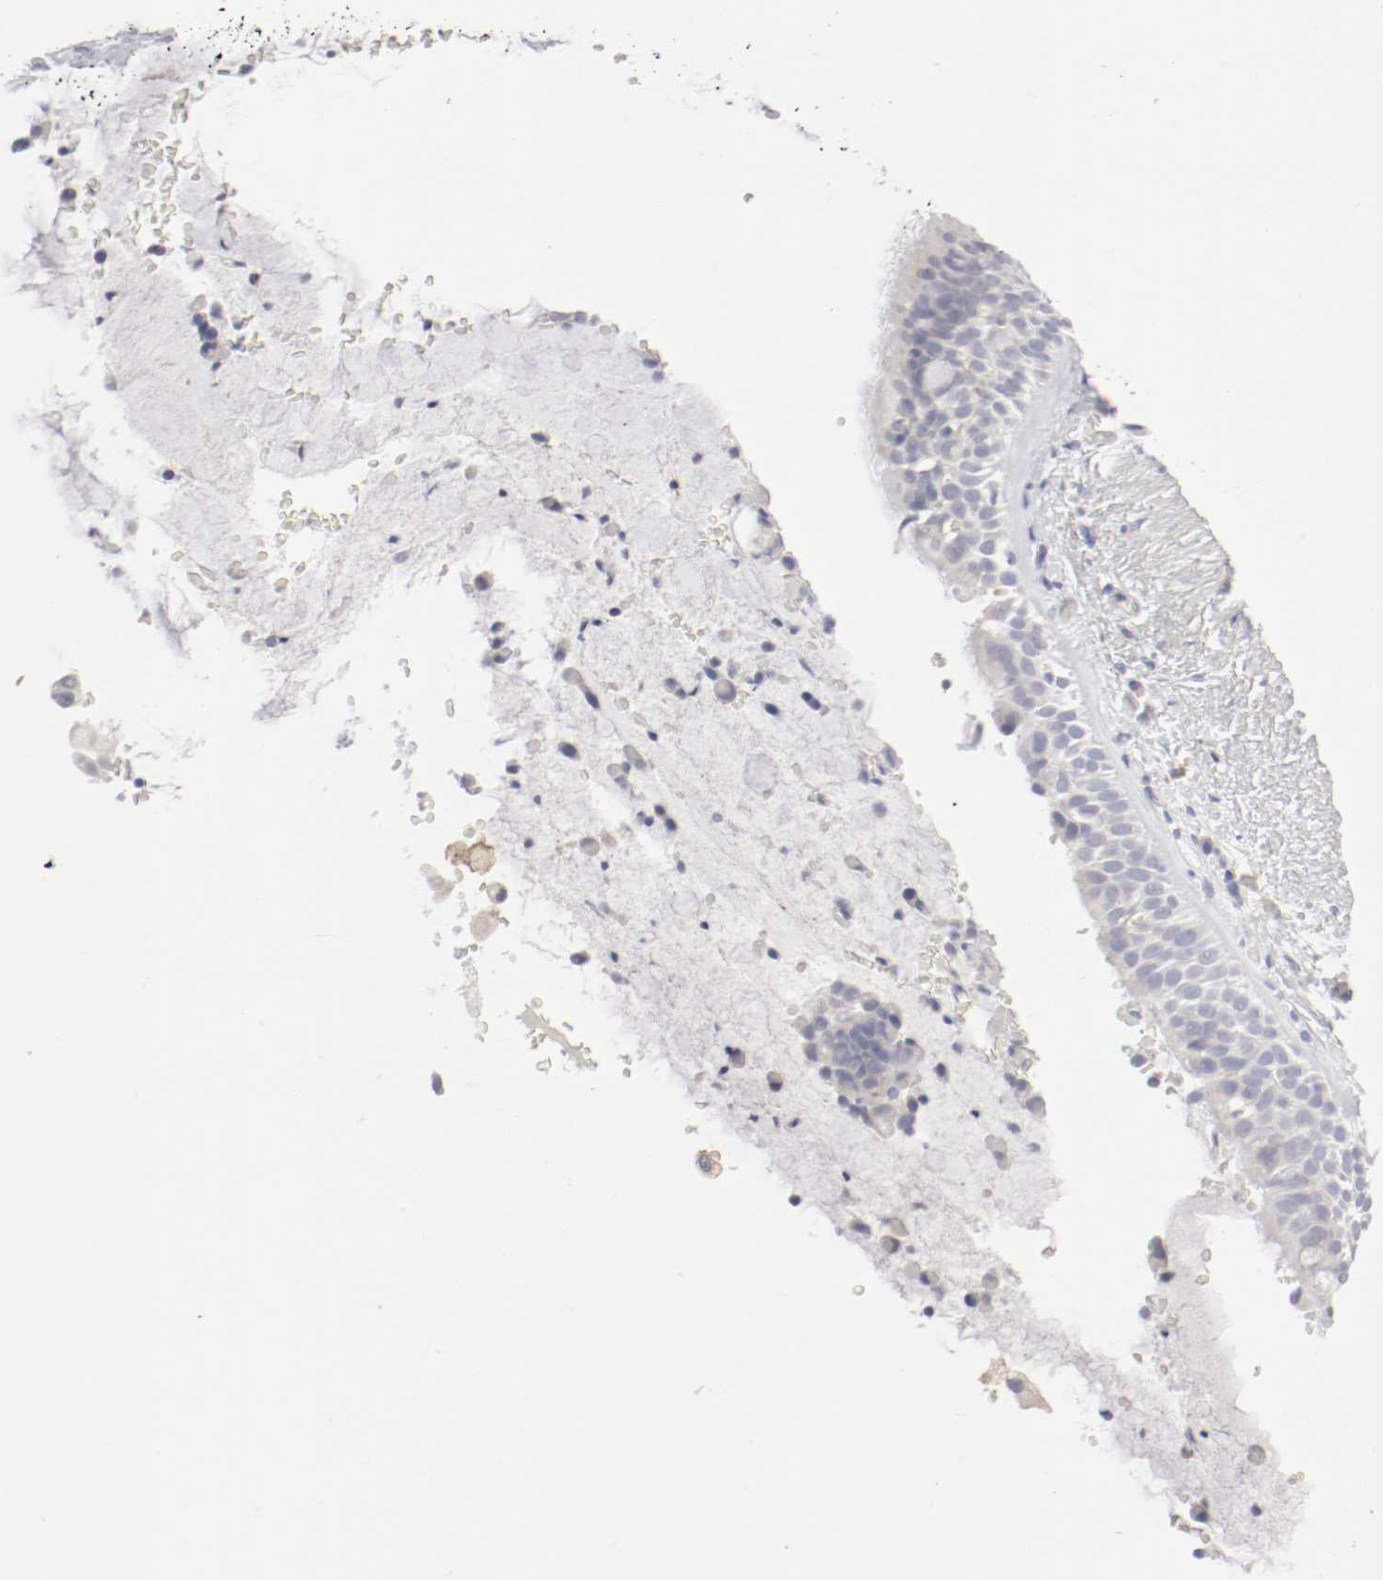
{"staining": {"intensity": "negative", "quantity": "none", "location": "none"}, "tissue": "bronchus", "cell_type": "Respiratory epithelial cells", "image_type": "normal", "snomed": [{"axis": "morphology", "description": "Normal tissue, NOS"}, {"axis": "topography", "description": "Bronchus"}], "caption": "This is an immunohistochemistry (IHC) micrograph of unremarkable human bronchus. There is no positivity in respiratory epithelial cells.", "gene": "ITGAX", "patient": {"sex": "female", "age": 54}}